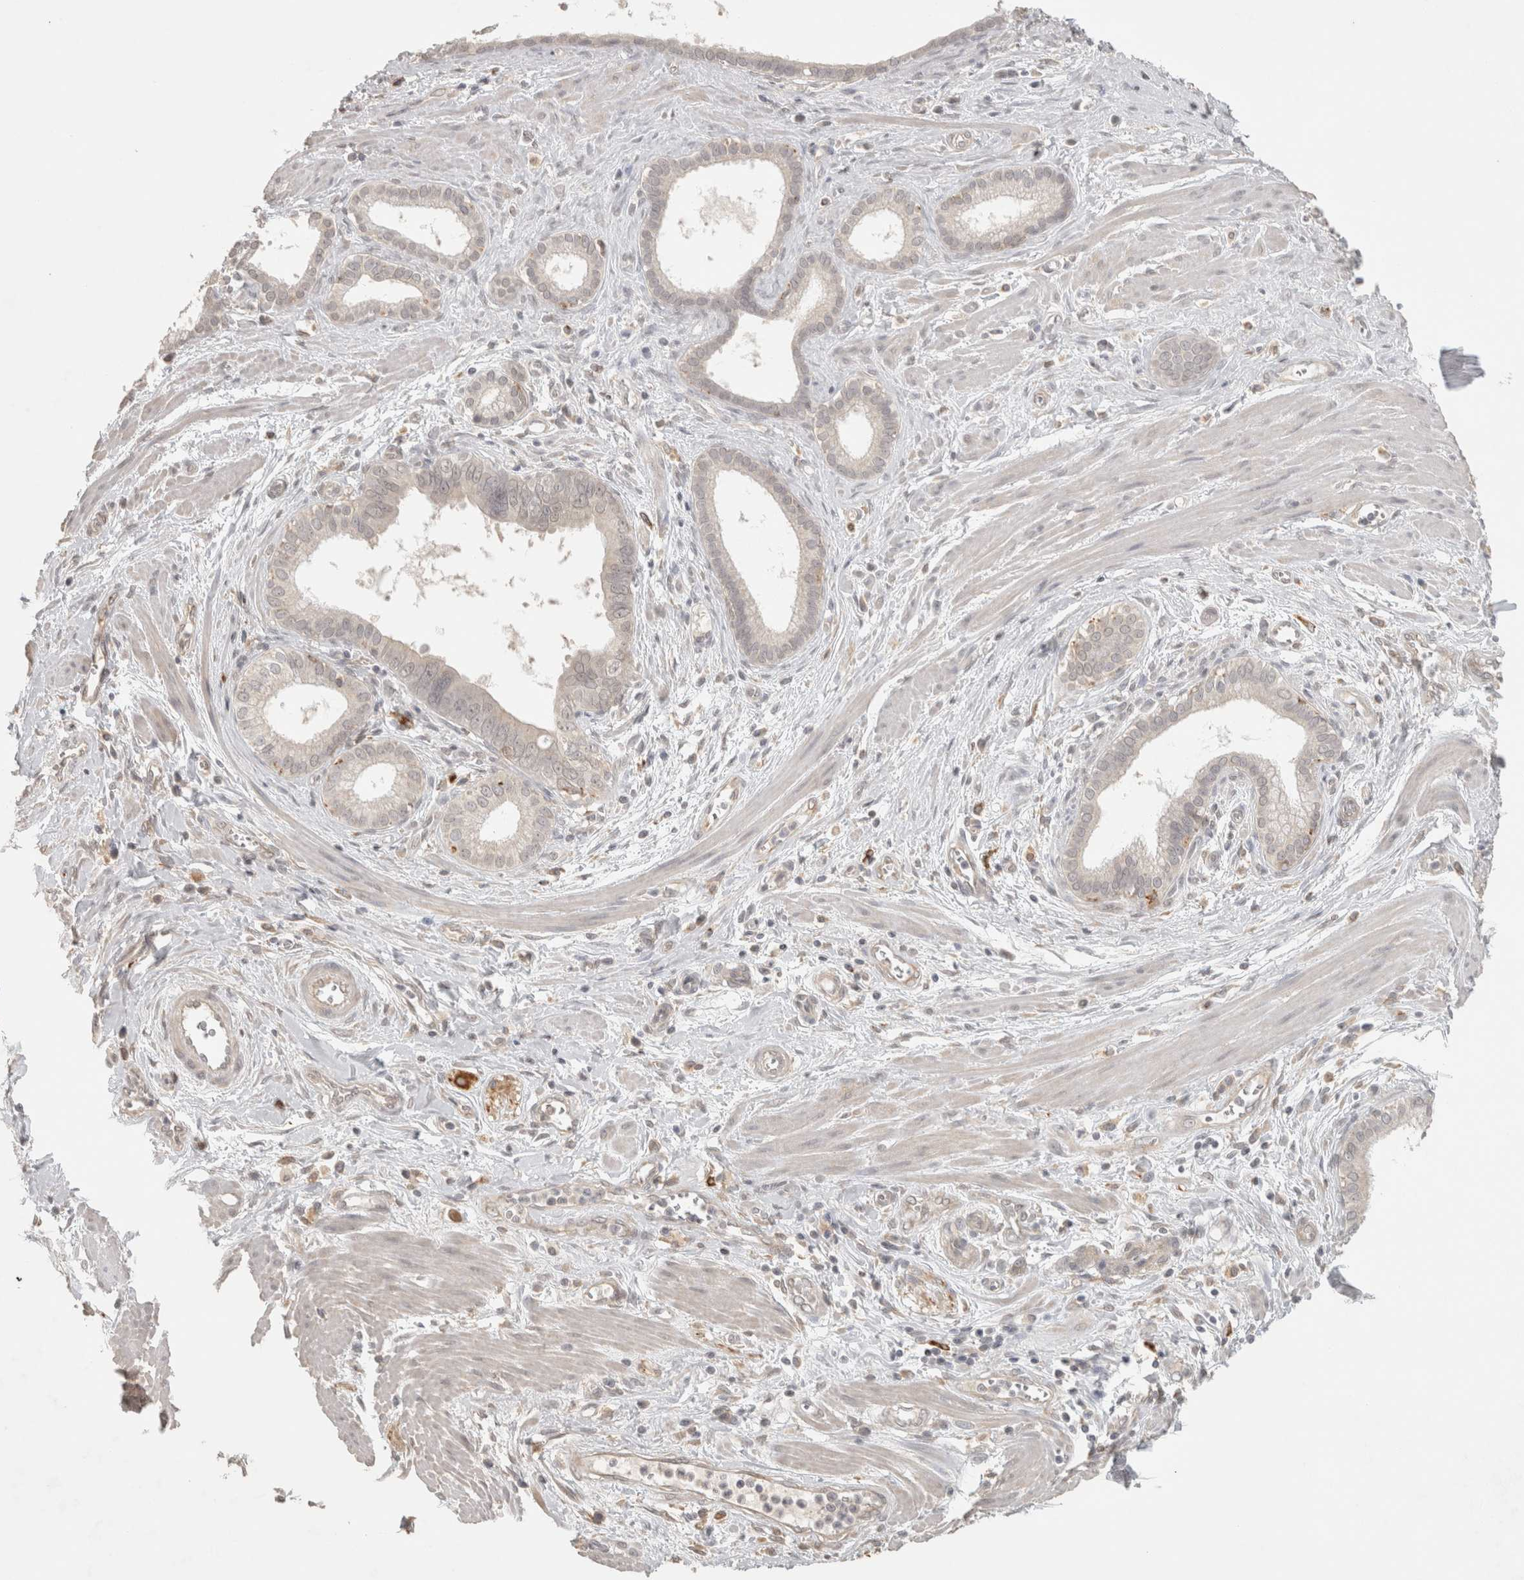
{"staining": {"intensity": "negative", "quantity": "none", "location": "none"}, "tissue": "pancreatic cancer", "cell_type": "Tumor cells", "image_type": "cancer", "snomed": [{"axis": "morphology", "description": "Normal tissue, NOS"}, {"axis": "topography", "description": "Lymph node"}], "caption": "Pancreatic cancer stained for a protein using immunohistochemistry displays no expression tumor cells.", "gene": "HAVCR2", "patient": {"sex": "male", "age": 50}}